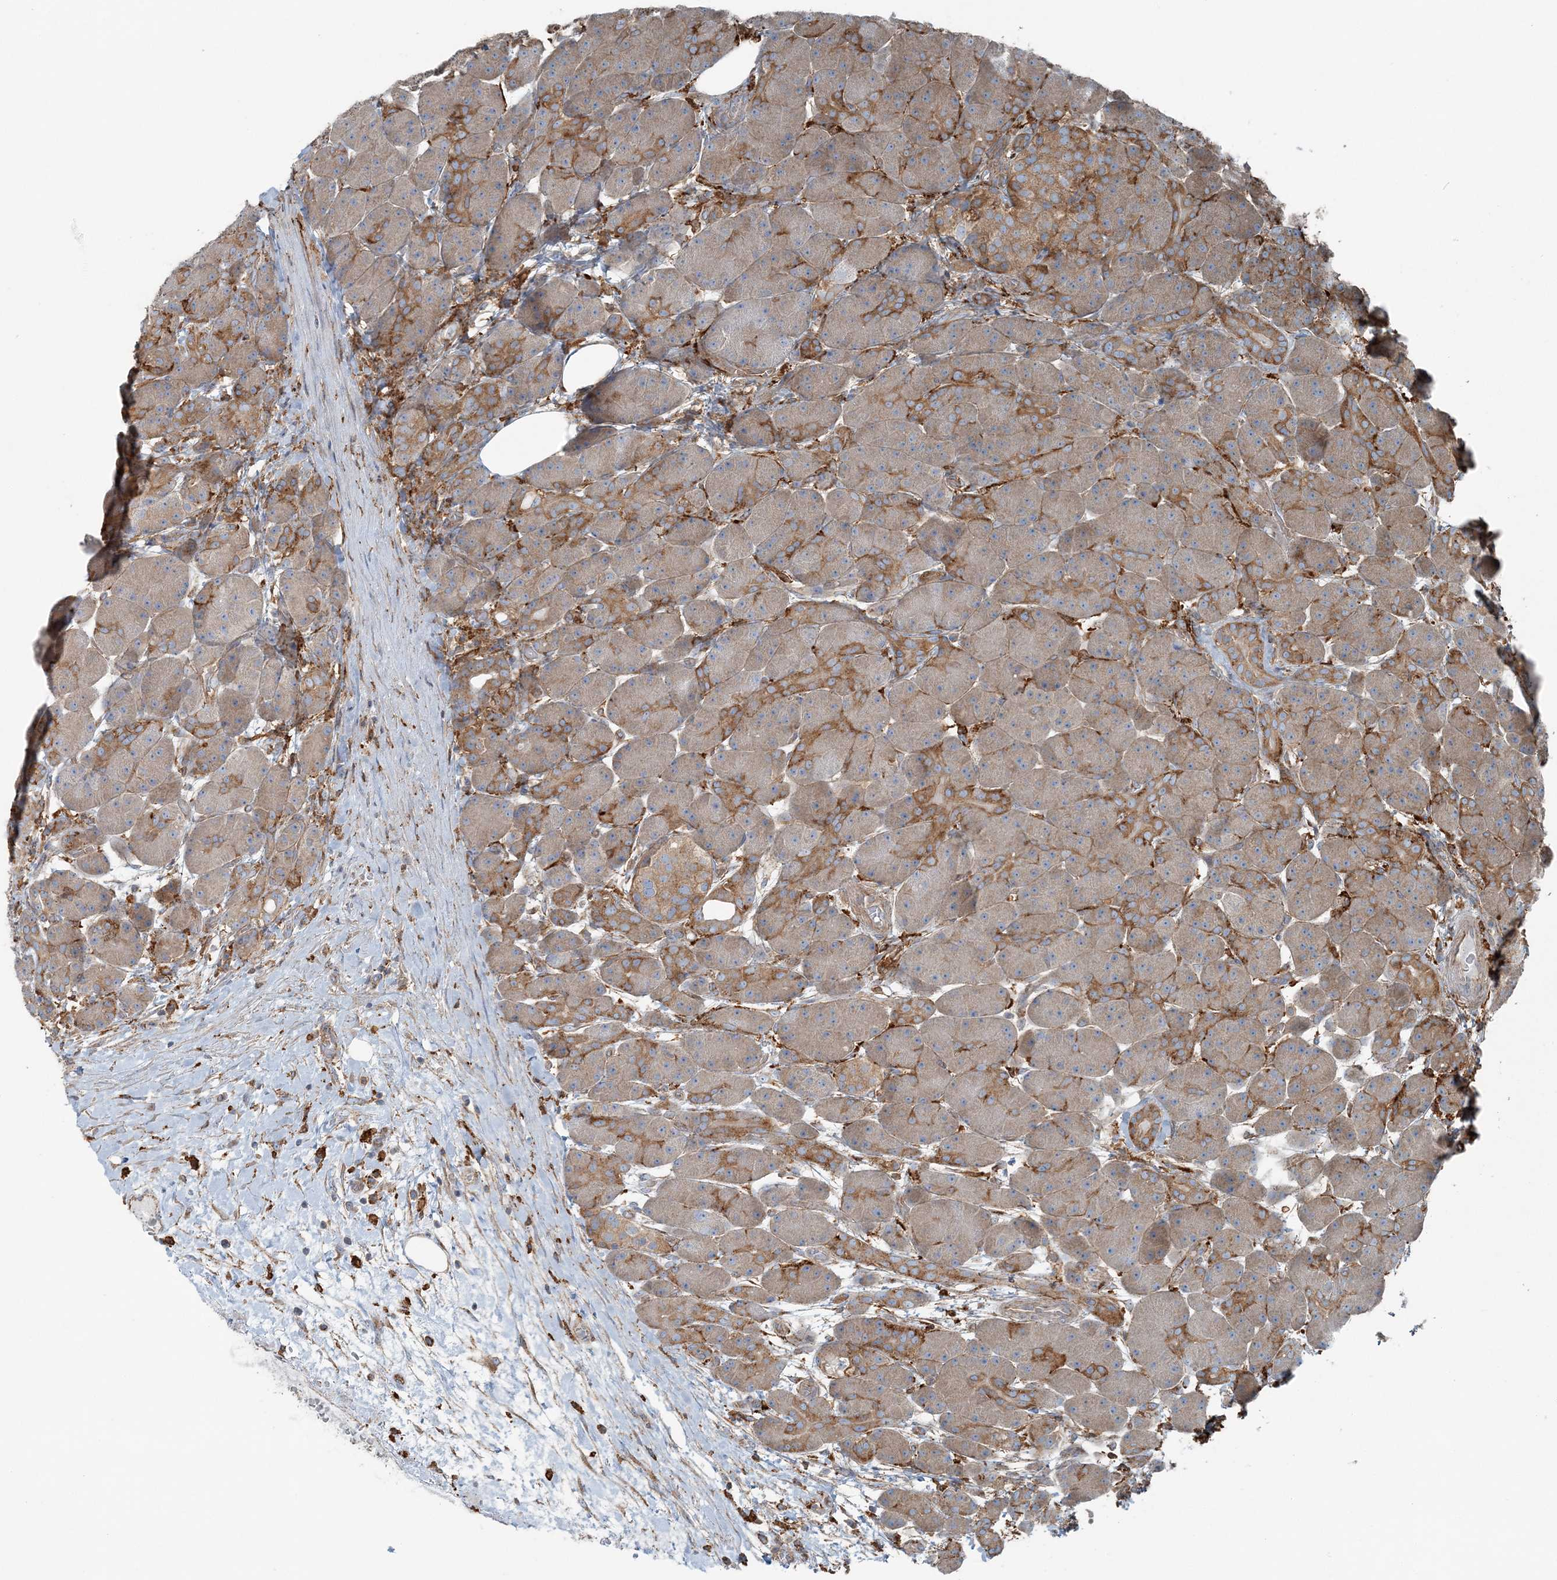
{"staining": {"intensity": "moderate", "quantity": "25%-75%", "location": "cytoplasmic/membranous"}, "tissue": "pancreas", "cell_type": "Exocrine glandular cells", "image_type": "normal", "snomed": [{"axis": "morphology", "description": "Normal tissue, NOS"}, {"axis": "topography", "description": "Pancreas"}], "caption": "A brown stain labels moderate cytoplasmic/membranous expression of a protein in exocrine glandular cells of unremarkable pancreas. The staining was performed using DAB to visualize the protein expression in brown, while the nuclei were stained in blue with hematoxylin (Magnification: 20x).", "gene": "SNX2", "patient": {"sex": "male", "age": 63}}